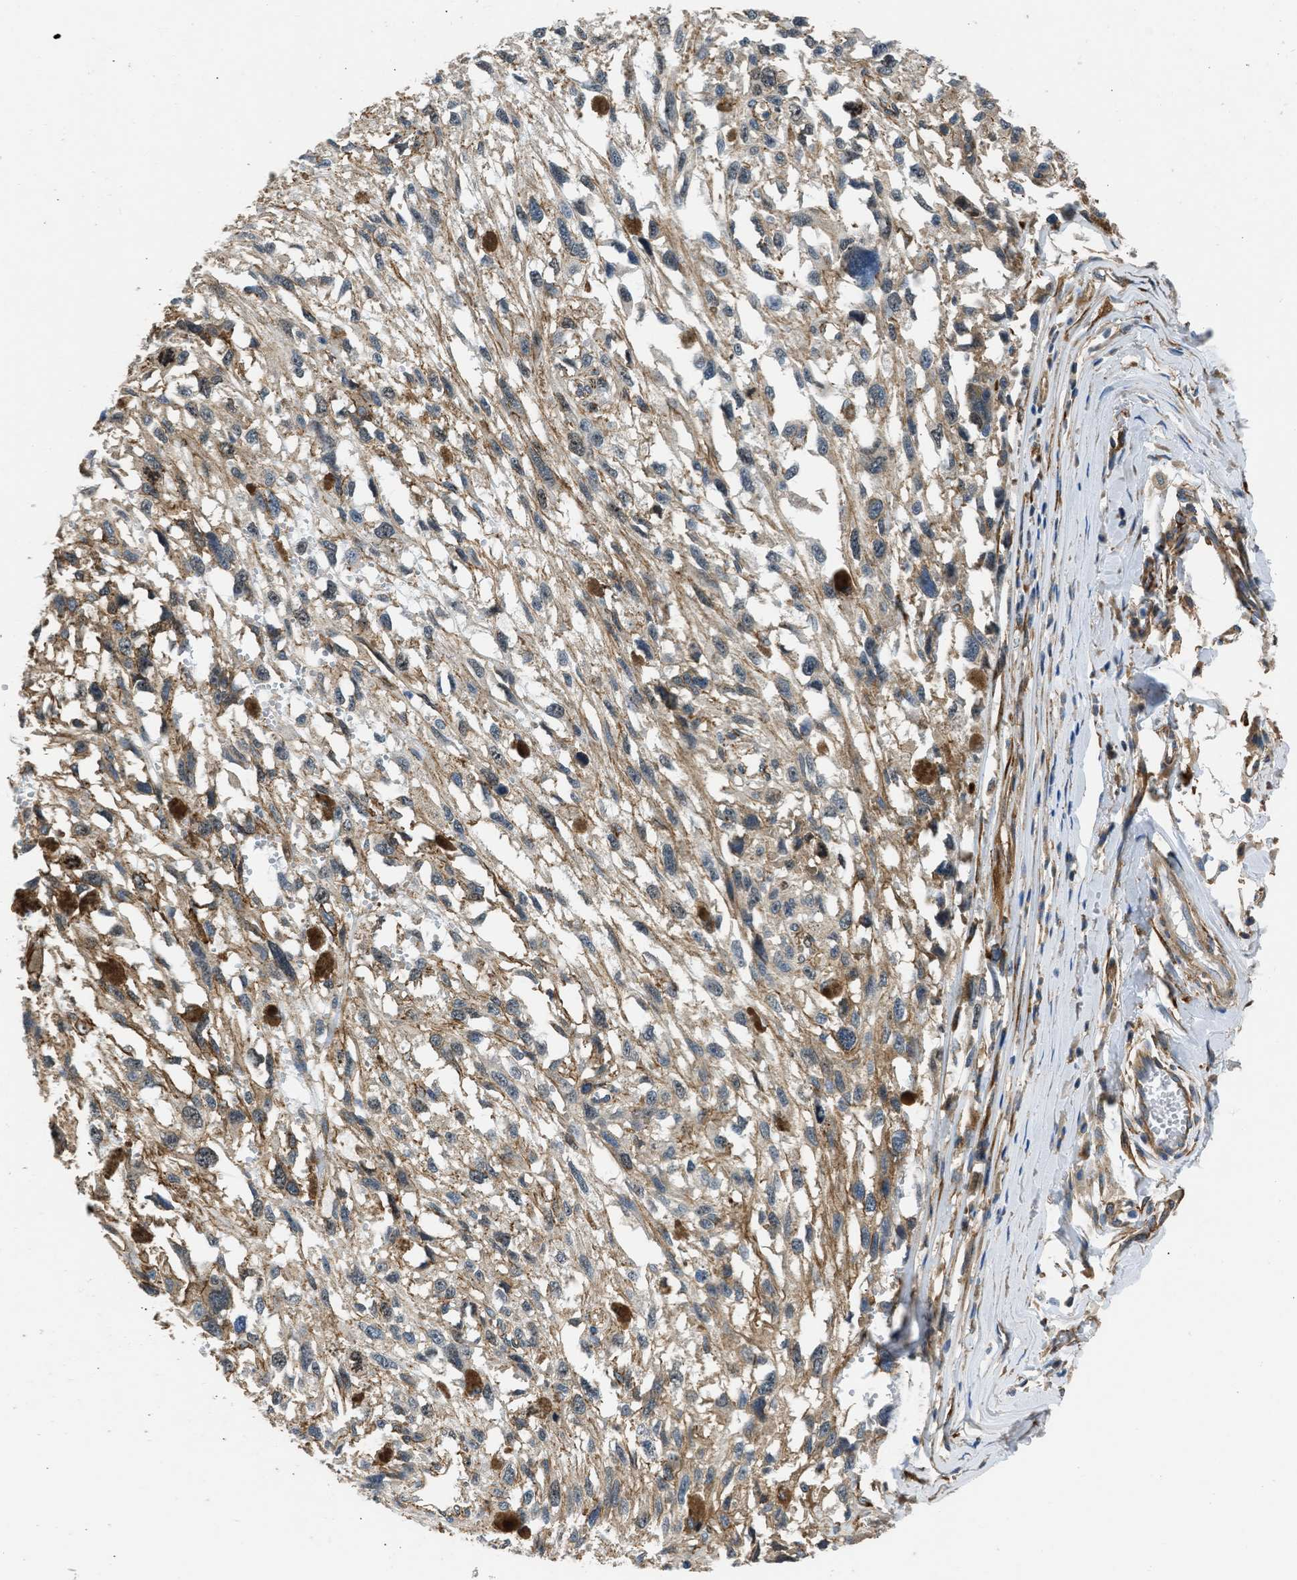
{"staining": {"intensity": "moderate", "quantity": "25%-75%", "location": "cytoplasmic/membranous"}, "tissue": "melanoma", "cell_type": "Tumor cells", "image_type": "cancer", "snomed": [{"axis": "morphology", "description": "Malignant melanoma, Metastatic site"}, {"axis": "topography", "description": "Lymph node"}], "caption": "Protein staining by immunohistochemistry (IHC) demonstrates moderate cytoplasmic/membranous positivity in approximately 25%-75% of tumor cells in malignant melanoma (metastatic site).", "gene": "SEPTIN2", "patient": {"sex": "male", "age": 59}}